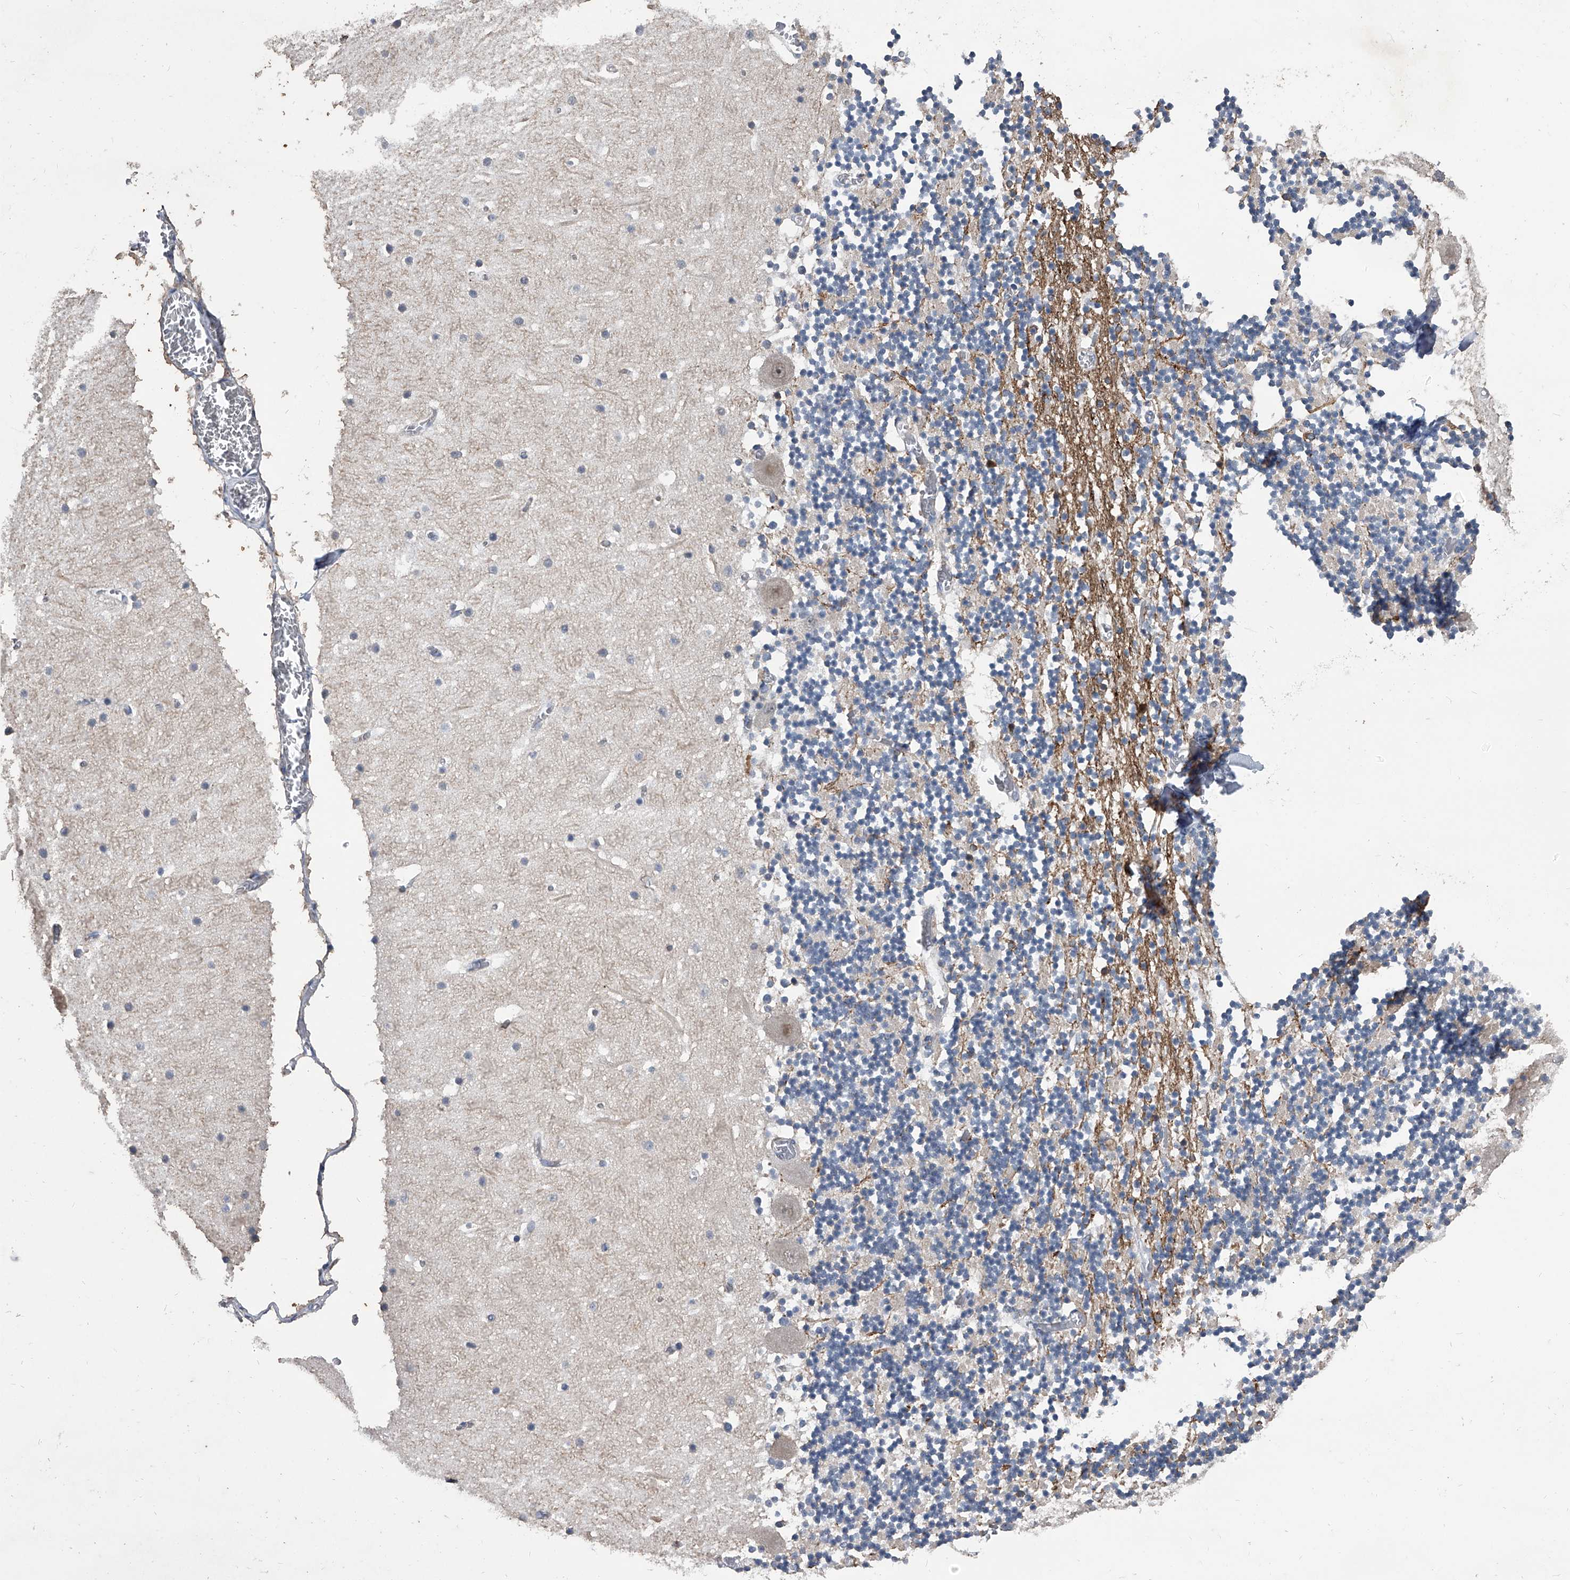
{"staining": {"intensity": "negative", "quantity": "none", "location": "none"}, "tissue": "cerebellum", "cell_type": "Cells in granular layer", "image_type": "normal", "snomed": [{"axis": "morphology", "description": "Normal tissue, NOS"}, {"axis": "topography", "description": "Cerebellum"}], "caption": "A high-resolution image shows IHC staining of normal cerebellum, which exhibits no significant staining in cells in granular layer.", "gene": "MAP4K3", "patient": {"sex": "female", "age": 28}}